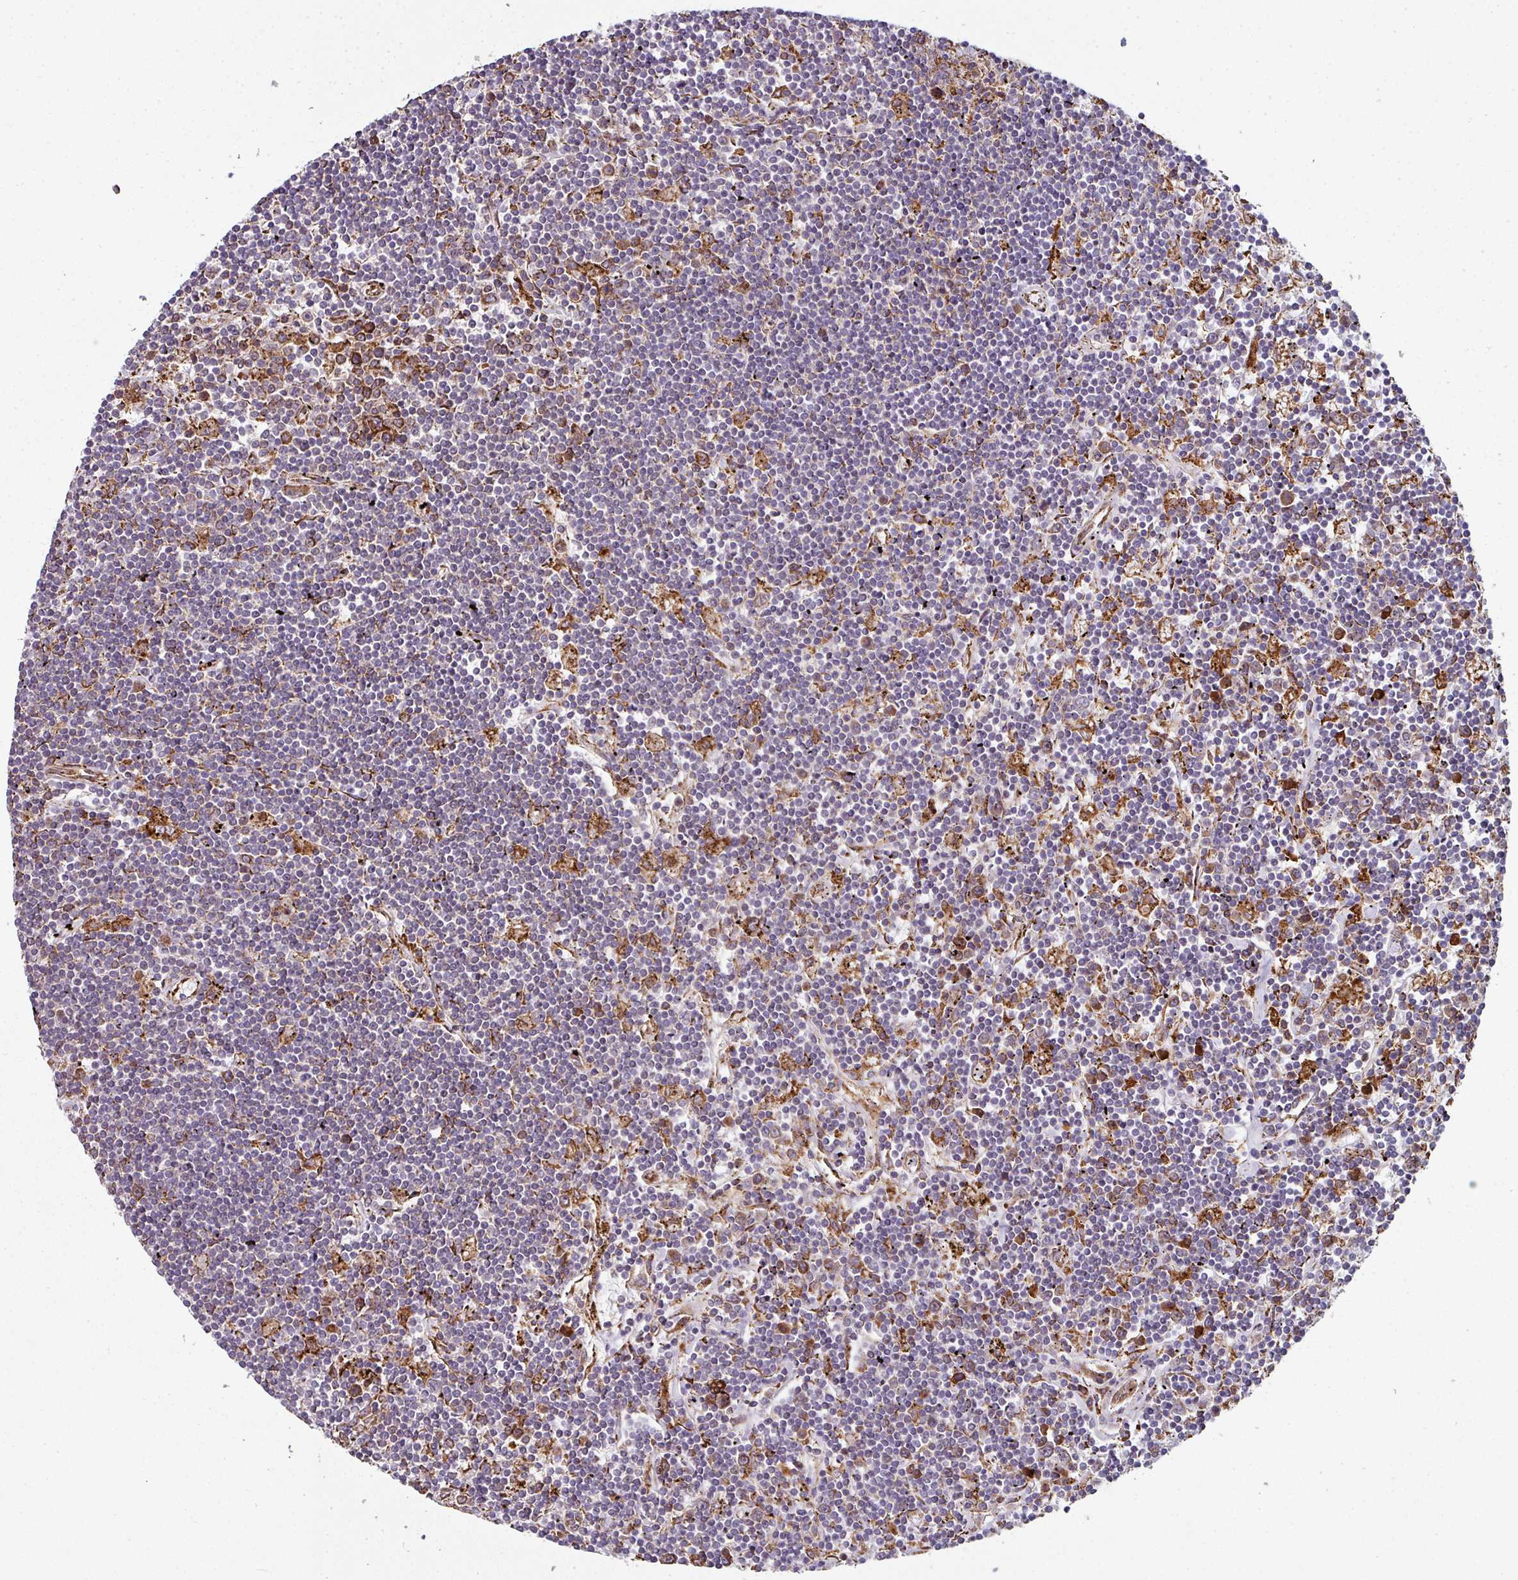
{"staining": {"intensity": "strong", "quantity": "<25%", "location": "cytoplasmic/membranous"}, "tissue": "lymphoma", "cell_type": "Tumor cells", "image_type": "cancer", "snomed": [{"axis": "morphology", "description": "Malignant lymphoma, non-Hodgkin's type, Low grade"}, {"axis": "topography", "description": "Spleen"}], "caption": "Strong cytoplasmic/membranous staining for a protein is appreciated in approximately <25% of tumor cells of malignant lymphoma, non-Hodgkin's type (low-grade) using IHC.", "gene": "FAT4", "patient": {"sex": "male", "age": 76}}